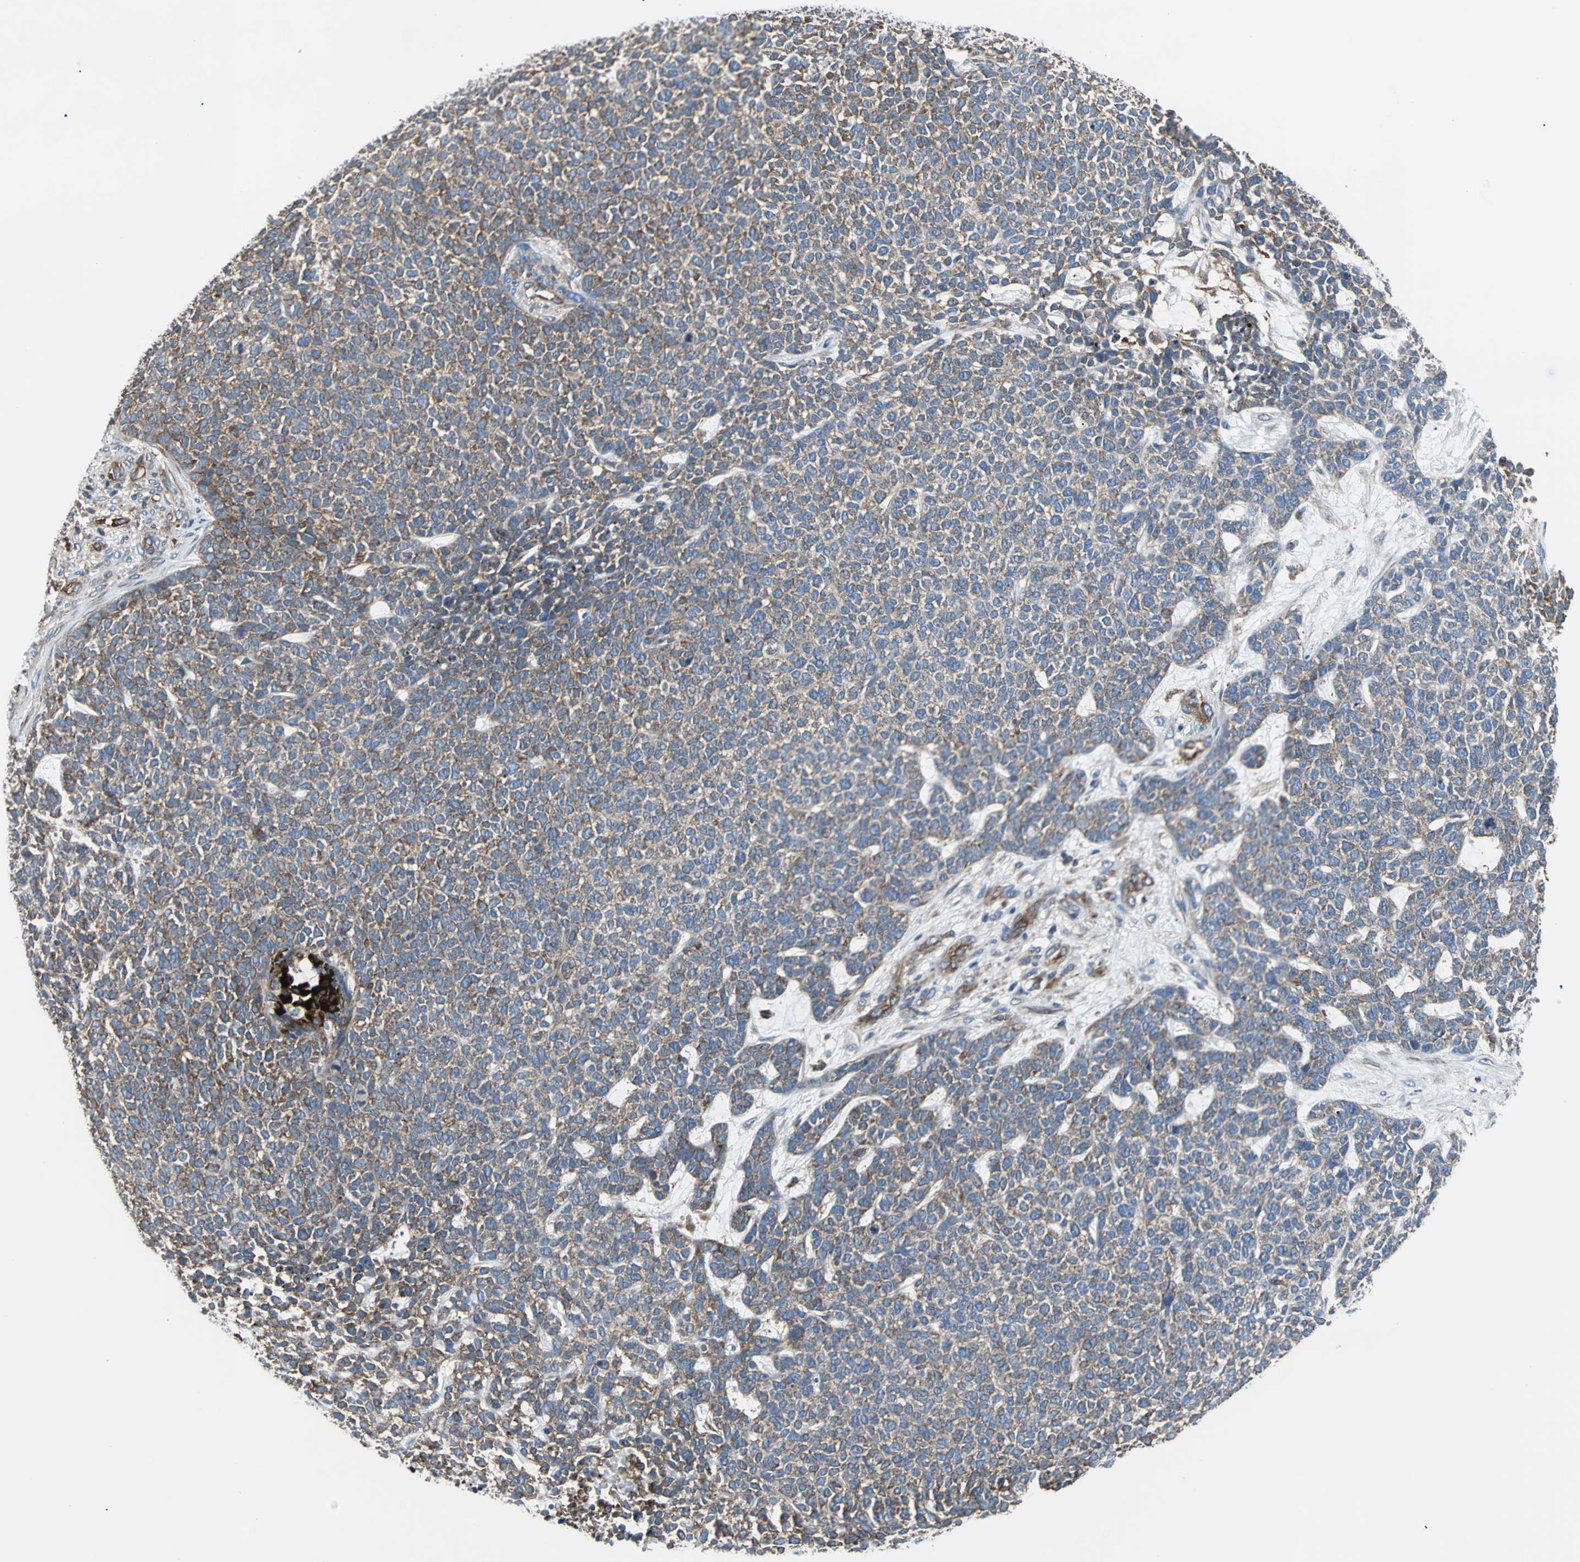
{"staining": {"intensity": "weak", "quantity": ">75%", "location": "cytoplasmic/membranous"}, "tissue": "skin cancer", "cell_type": "Tumor cells", "image_type": "cancer", "snomed": [{"axis": "morphology", "description": "Basal cell carcinoma"}, {"axis": "topography", "description": "Skin"}], "caption": "This is a photomicrograph of IHC staining of skin cancer (basal cell carcinoma), which shows weak positivity in the cytoplasmic/membranous of tumor cells.", "gene": "PLCG2", "patient": {"sex": "female", "age": 84}}